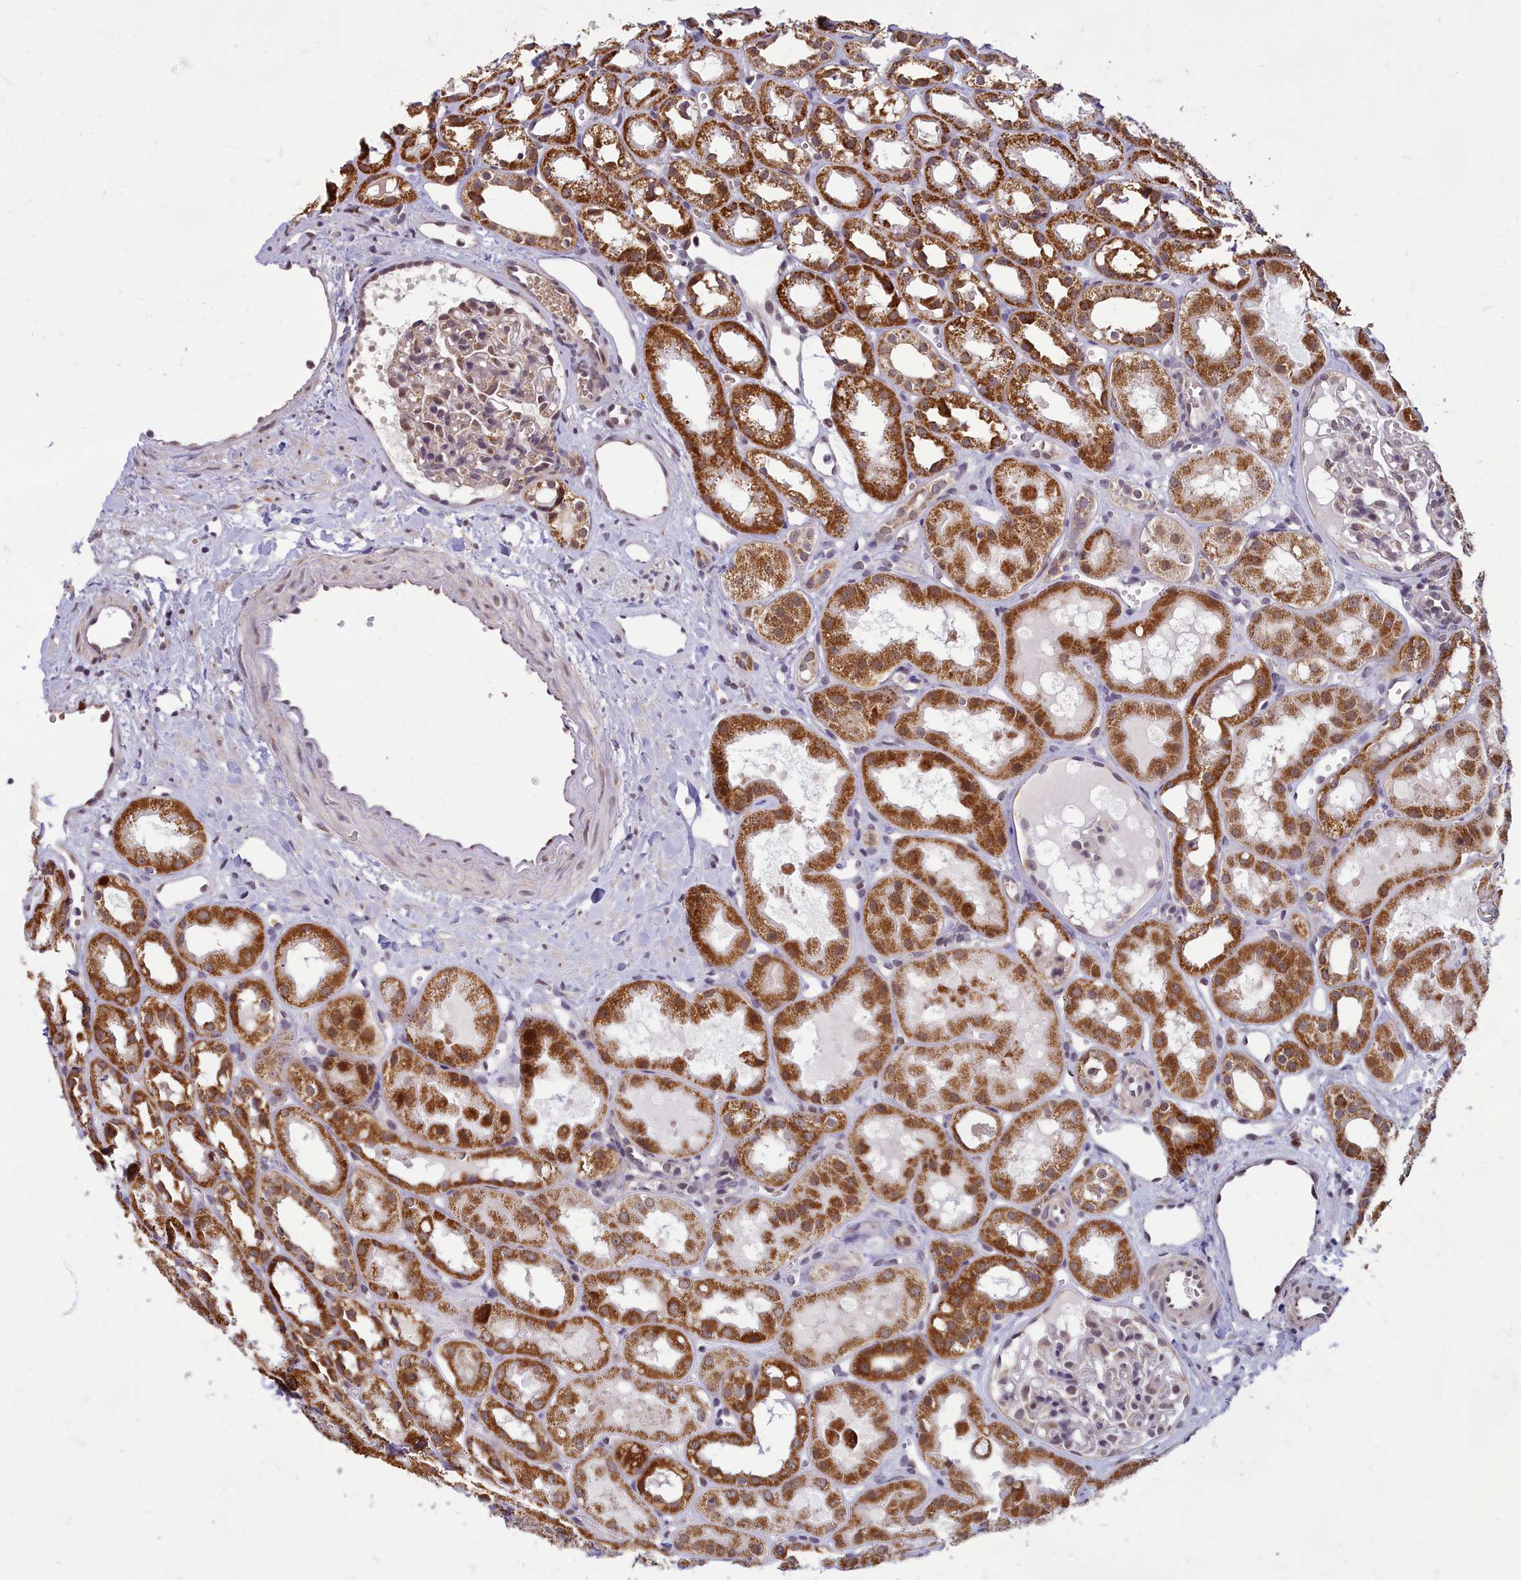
{"staining": {"intensity": "weak", "quantity": "<25%", "location": "nuclear"}, "tissue": "kidney", "cell_type": "Cells in glomeruli", "image_type": "normal", "snomed": [{"axis": "morphology", "description": "Normal tissue, NOS"}, {"axis": "topography", "description": "Kidney"}], "caption": "Immunohistochemistry of normal human kidney displays no positivity in cells in glomeruli.", "gene": "EARS2", "patient": {"sex": "male", "age": 16}}